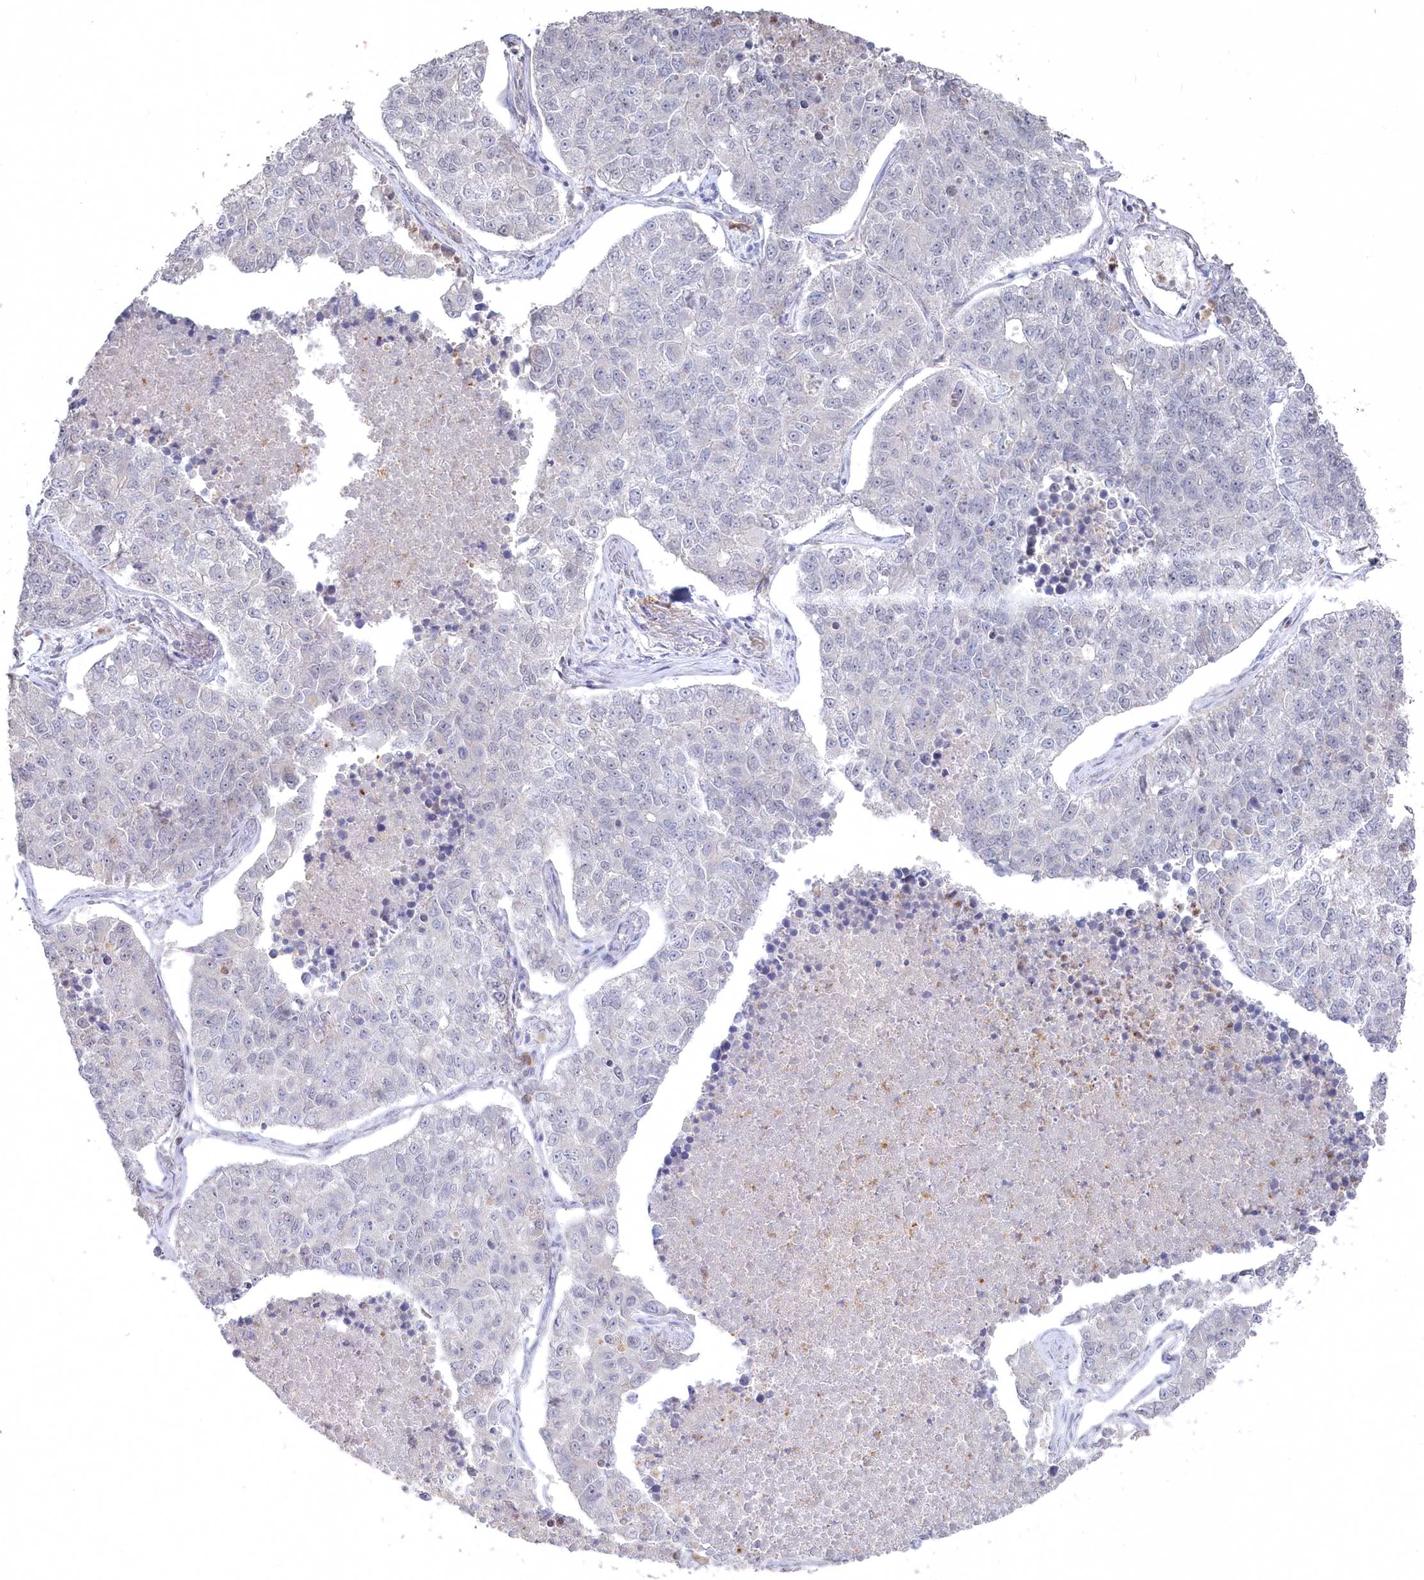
{"staining": {"intensity": "negative", "quantity": "none", "location": "none"}, "tissue": "lung cancer", "cell_type": "Tumor cells", "image_type": "cancer", "snomed": [{"axis": "morphology", "description": "Adenocarcinoma, NOS"}, {"axis": "topography", "description": "Lung"}], "caption": "DAB immunohistochemical staining of human adenocarcinoma (lung) shows no significant expression in tumor cells.", "gene": "TGFBRAP1", "patient": {"sex": "male", "age": 49}}